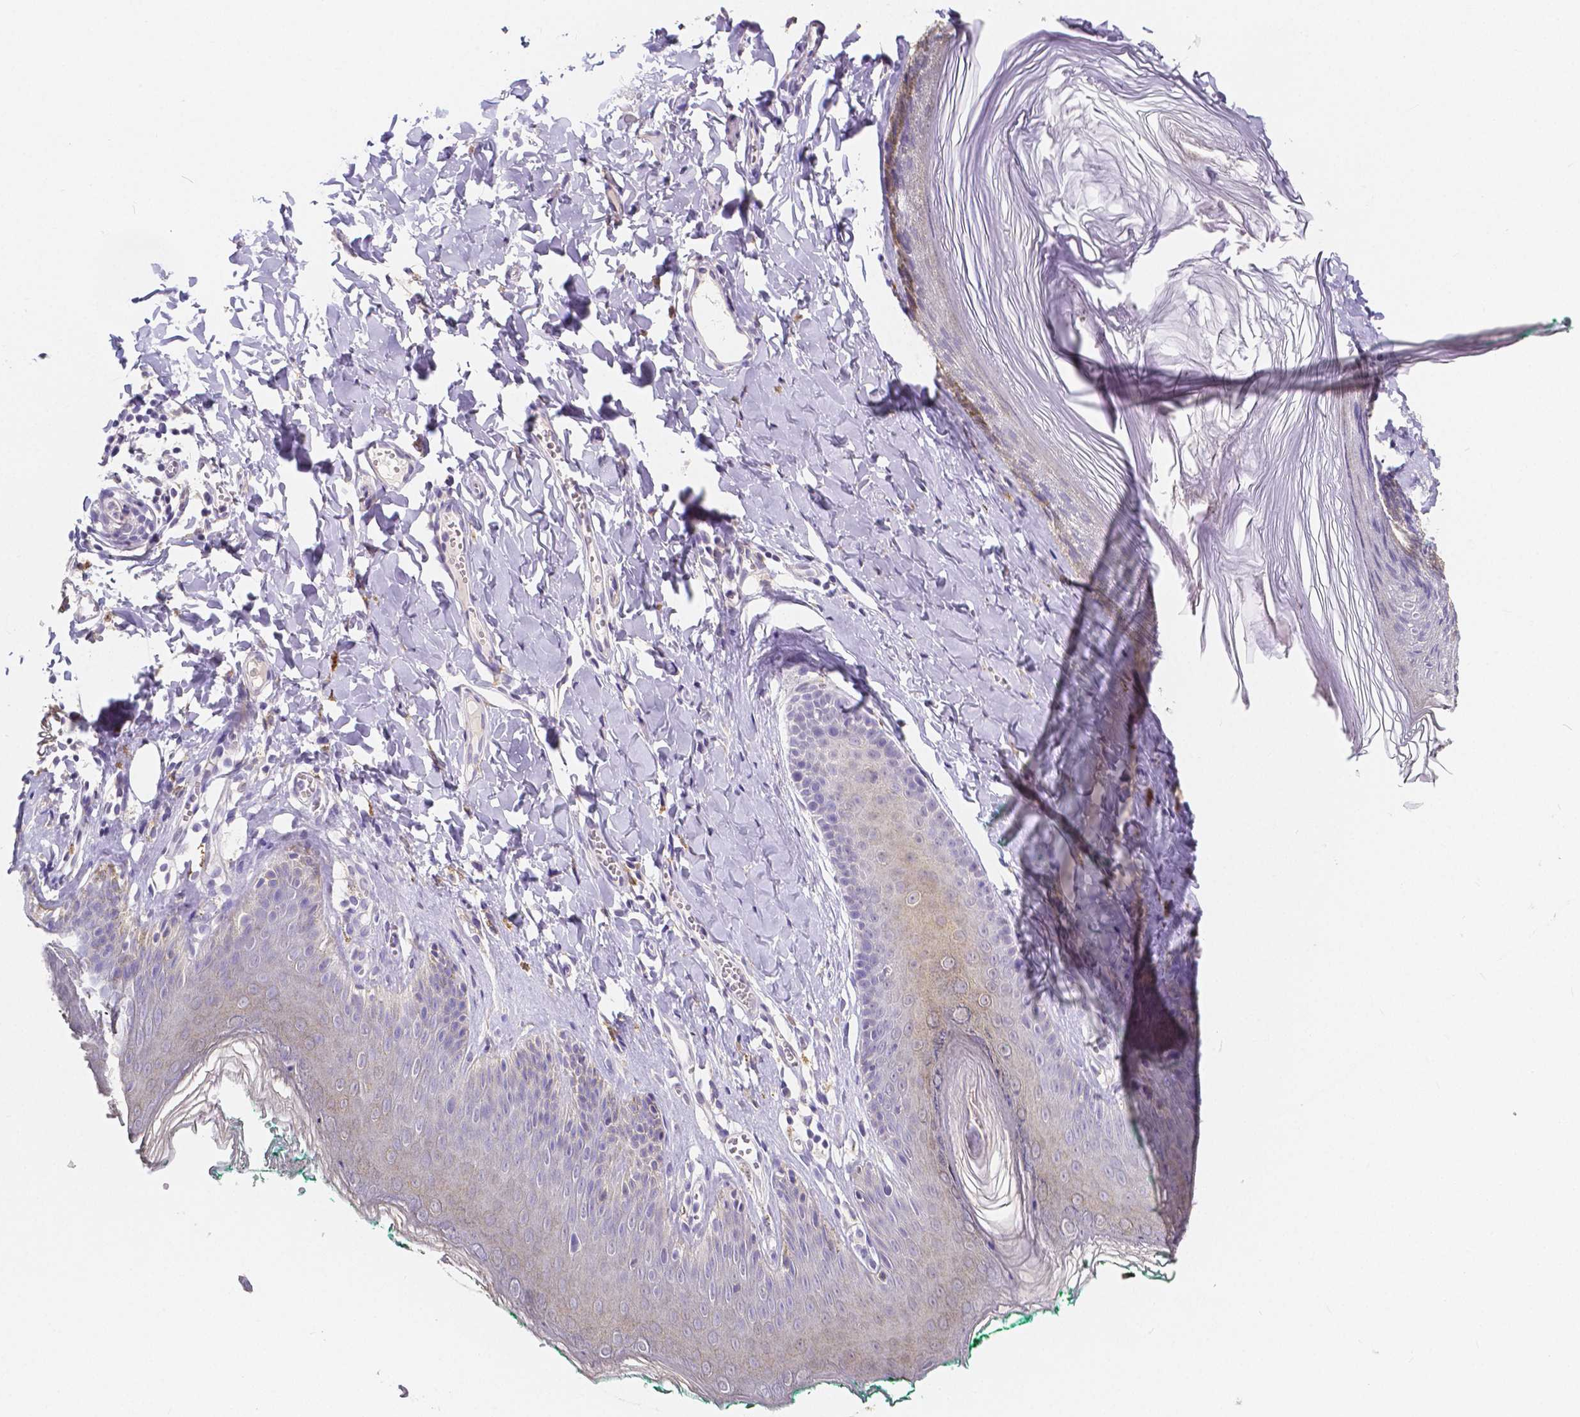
{"staining": {"intensity": "negative", "quantity": "none", "location": "none"}, "tissue": "skin", "cell_type": "Epidermal cells", "image_type": "normal", "snomed": [{"axis": "morphology", "description": "Normal tissue, NOS"}, {"axis": "topography", "description": "Vulva"}, {"axis": "topography", "description": "Peripheral nerve tissue"}], "caption": "Epidermal cells are negative for brown protein staining in unremarkable skin. The staining was performed using DAB to visualize the protein expression in brown, while the nuclei were stained in blue with hematoxylin (Magnification: 20x).", "gene": "ACP5", "patient": {"sex": "female", "age": 66}}